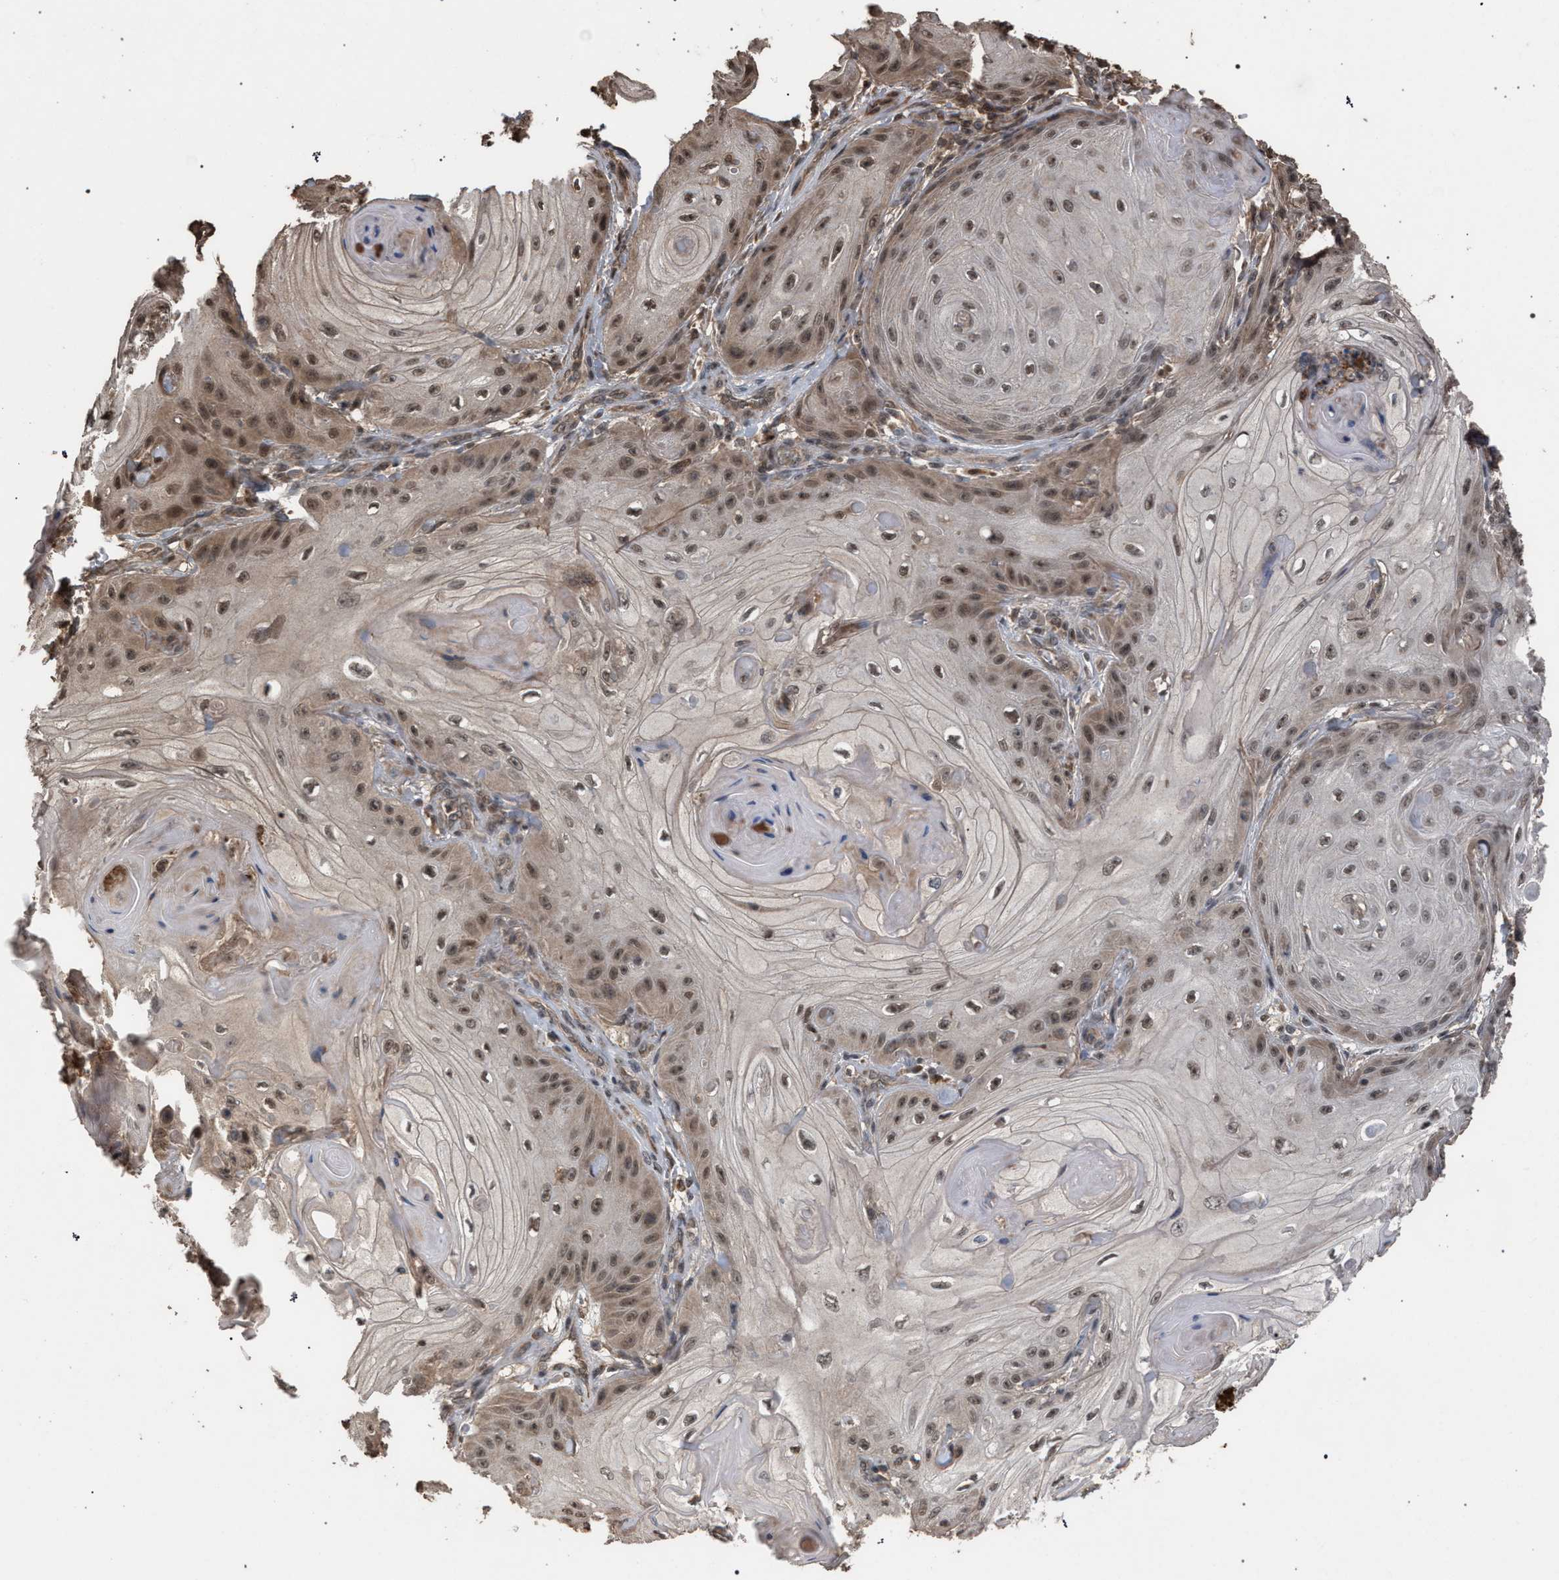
{"staining": {"intensity": "moderate", "quantity": ">75%", "location": "cytoplasmic/membranous,nuclear"}, "tissue": "skin cancer", "cell_type": "Tumor cells", "image_type": "cancer", "snomed": [{"axis": "morphology", "description": "Squamous cell carcinoma, NOS"}, {"axis": "topography", "description": "Skin"}], "caption": "Skin squamous cell carcinoma stained for a protein (brown) reveals moderate cytoplasmic/membranous and nuclear positive expression in approximately >75% of tumor cells.", "gene": "NAA35", "patient": {"sex": "male", "age": 74}}